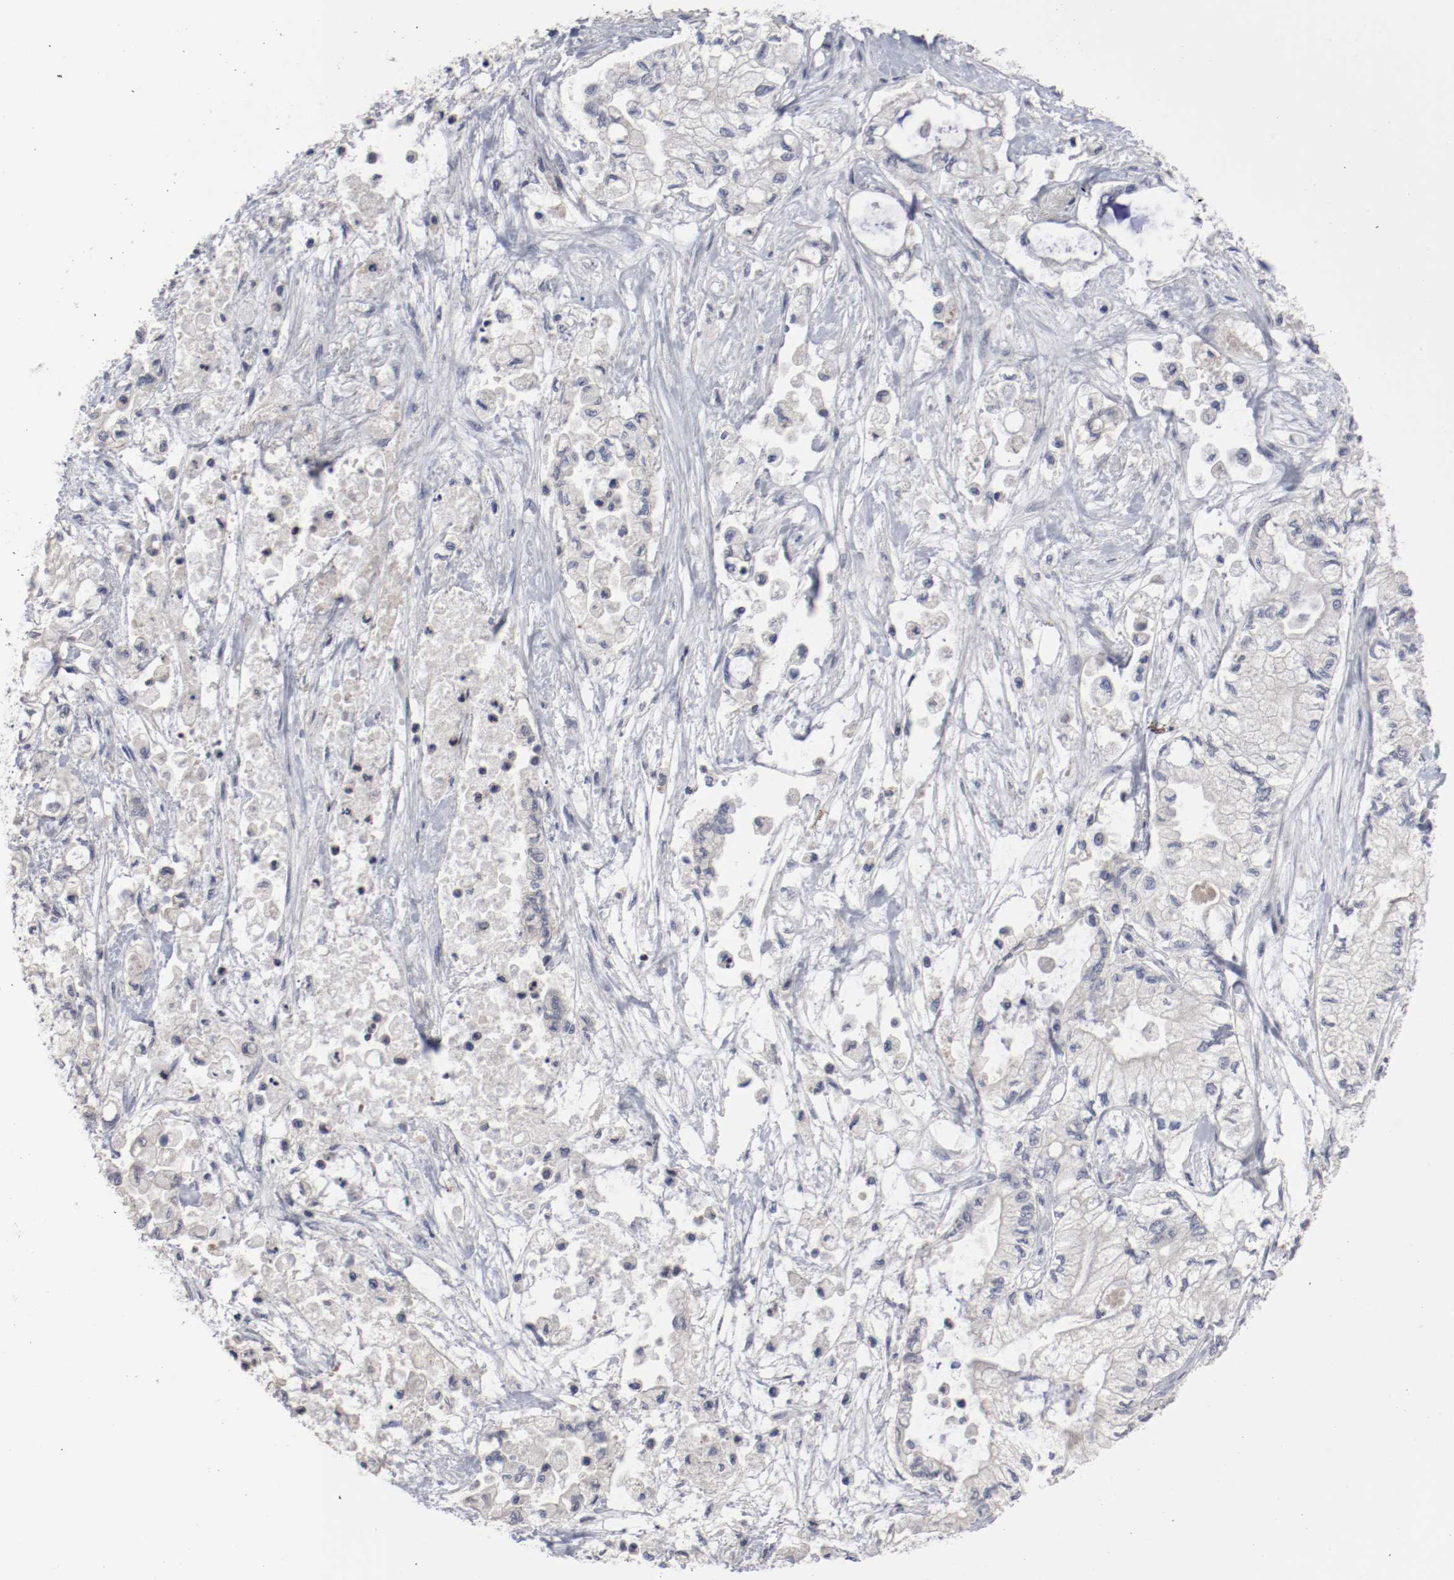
{"staining": {"intensity": "negative", "quantity": "none", "location": "none"}, "tissue": "pancreatic cancer", "cell_type": "Tumor cells", "image_type": "cancer", "snomed": [{"axis": "morphology", "description": "Adenocarcinoma, NOS"}, {"axis": "topography", "description": "Pancreas"}], "caption": "Tumor cells are negative for brown protein staining in pancreatic adenocarcinoma.", "gene": "CBL", "patient": {"sex": "male", "age": 79}}